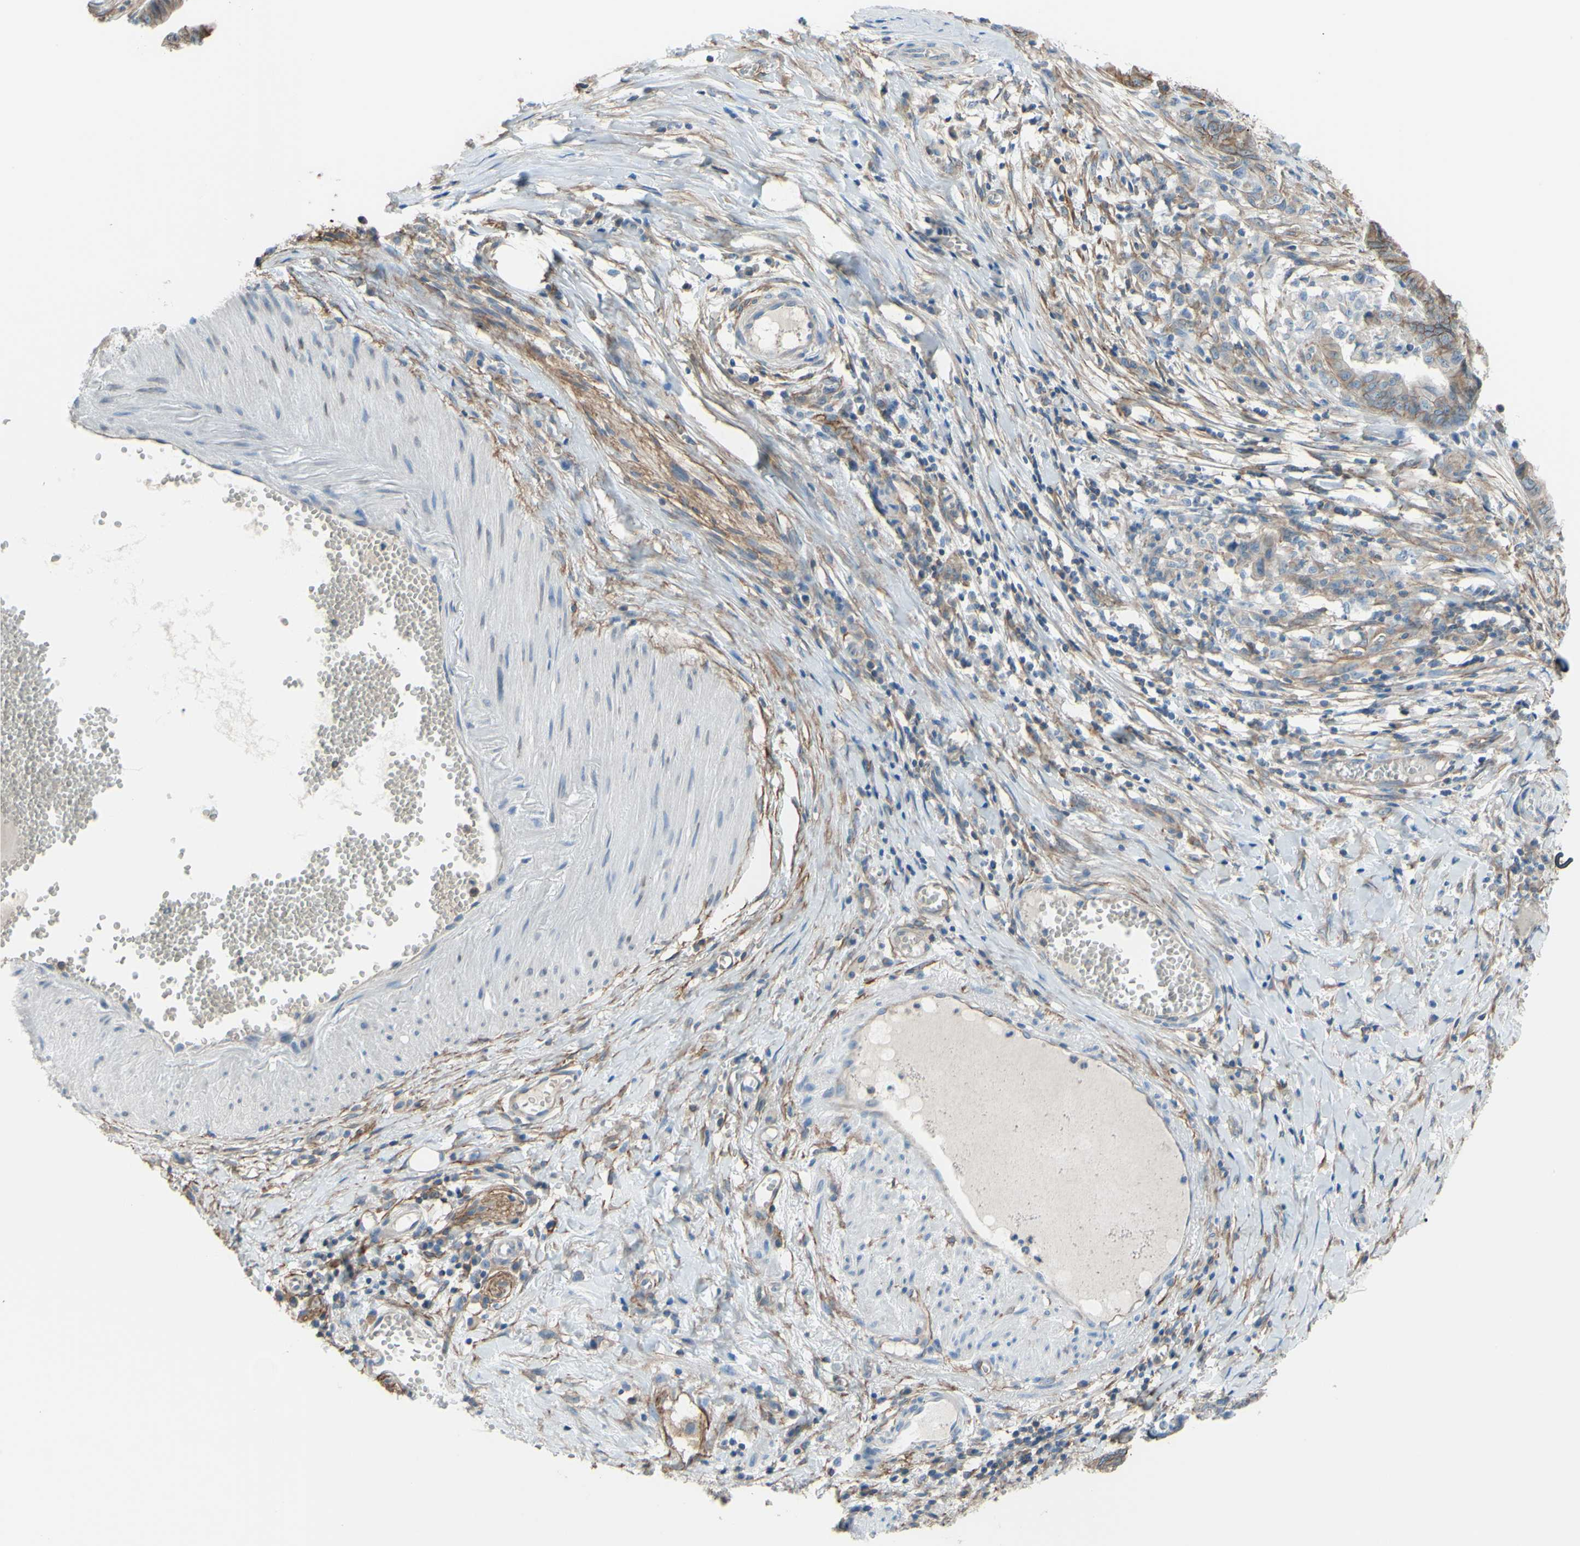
{"staining": {"intensity": "moderate", "quantity": ">75%", "location": "cytoplasmic/membranous"}, "tissue": "stomach cancer", "cell_type": "Tumor cells", "image_type": "cancer", "snomed": [{"axis": "morphology", "description": "Adenocarcinoma, NOS"}, {"axis": "topography", "description": "Stomach, lower"}], "caption": "Stomach cancer stained for a protein (brown) displays moderate cytoplasmic/membranous positive expression in about >75% of tumor cells.", "gene": "ADD1", "patient": {"sex": "male", "age": 77}}